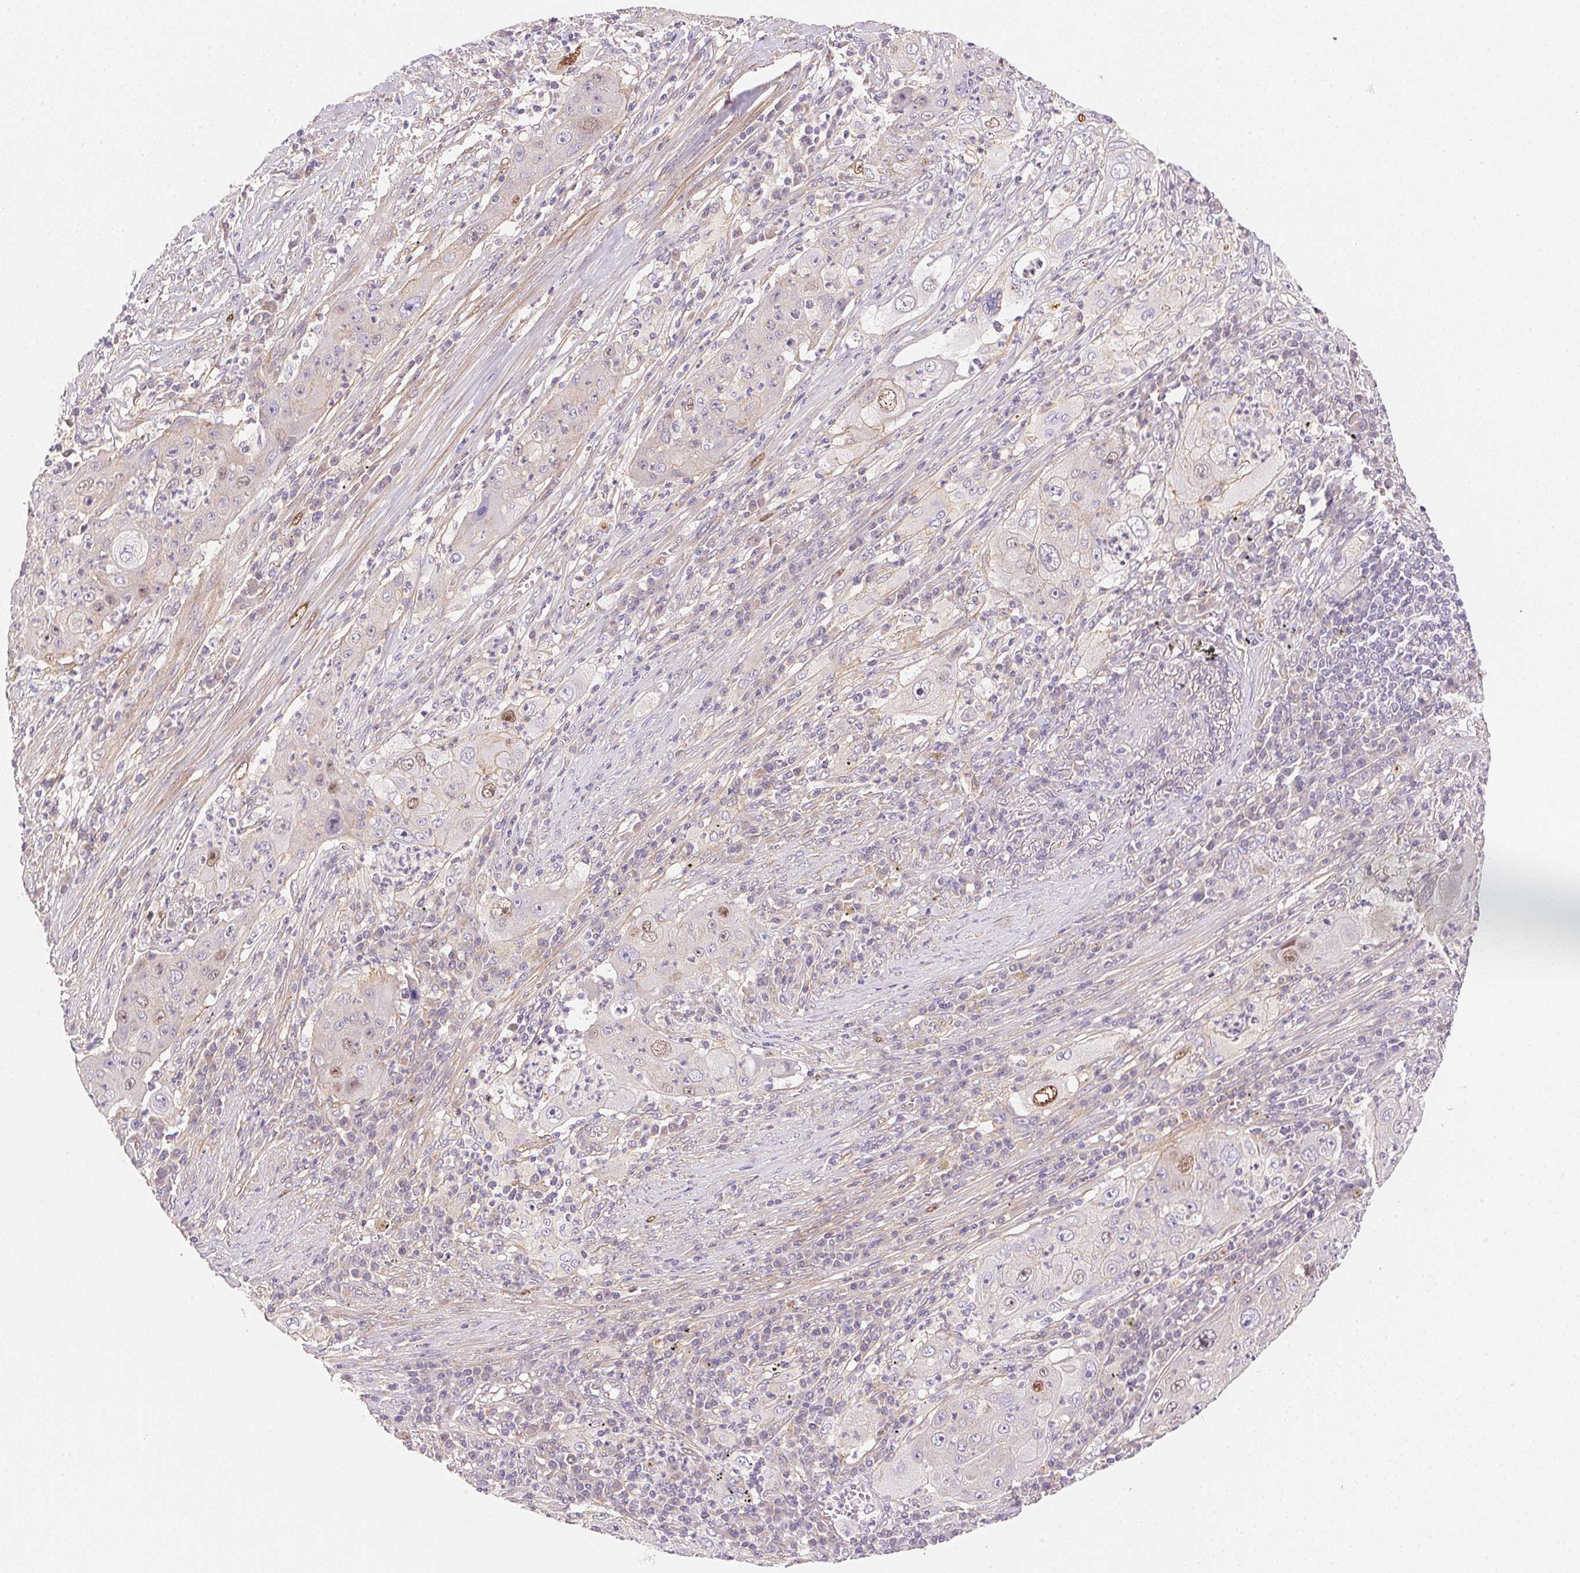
{"staining": {"intensity": "moderate", "quantity": "<25%", "location": "nuclear"}, "tissue": "lung cancer", "cell_type": "Tumor cells", "image_type": "cancer", "snomed": [{"axis": "morphology", "description": "Squamous cell carcinoma, NOS"}, {"axis": "topography", "description": "Lung"}], "caption": "Lung cancer was stained to show a protein in brown. There is low levels of moderate nuclear staining in approximately <25% of tumor cells.", "gene": "SMTN", "patient": {"sex": "female", "age": 59}}